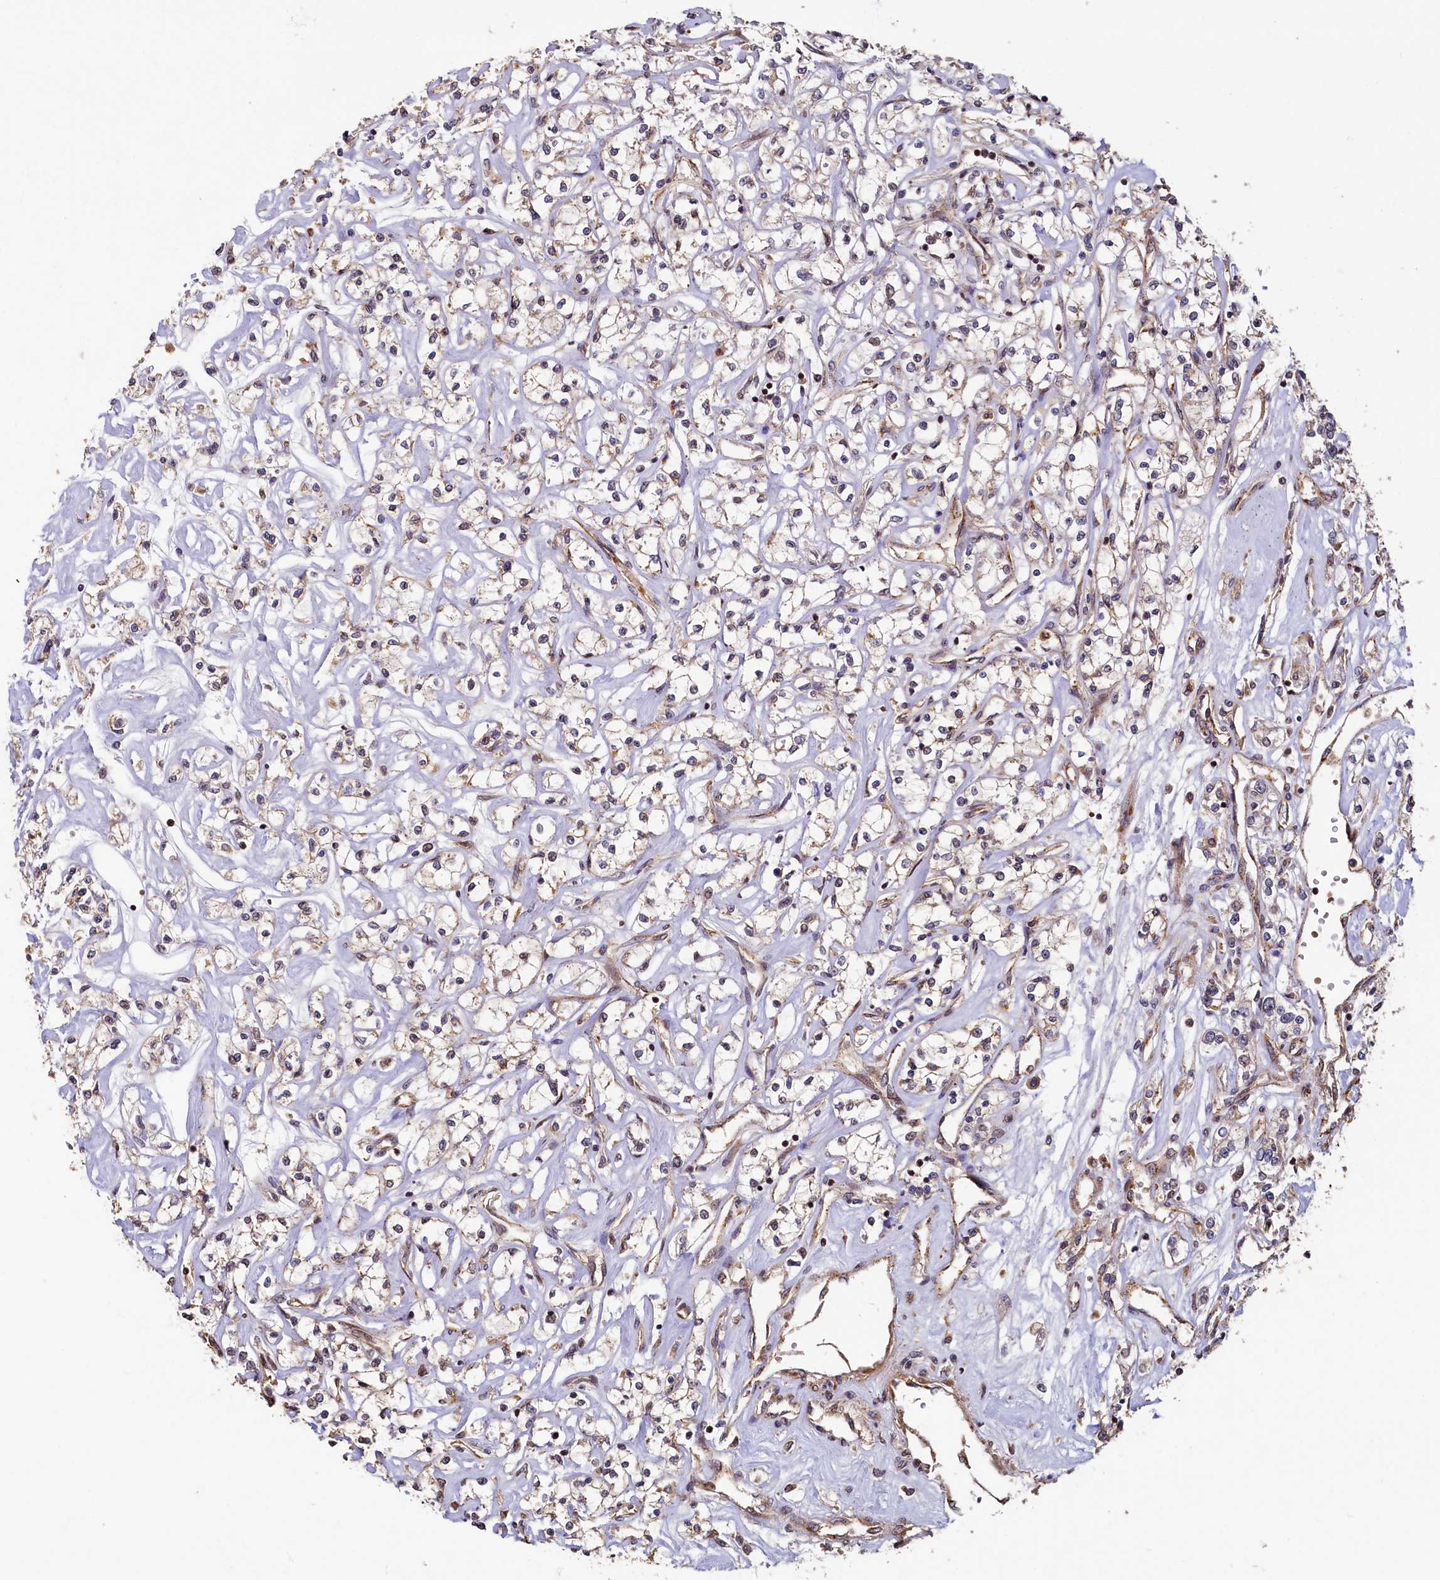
{"staining": {"intensity": "weak", "quantity": "25%-75%", "location": "cytoplasmic/membranous"}, "tissue": "renal cancer", "cell_type": "Tumor cells", "image_type": "cancer", "snomed": [{"axis": "morphology", "description": "Adenocarcinoma, NOS"}, {"axis": "topography", "description": "Kidney"}], "caption": "Protein staining of renal cancer (adenocarcinoma) tissue displays weak cytoplasmic/membranous staining in about 25%-75% of tumor cells.", "gene": "TMEM181", "patient": {"sex": "female", "age": 59}}